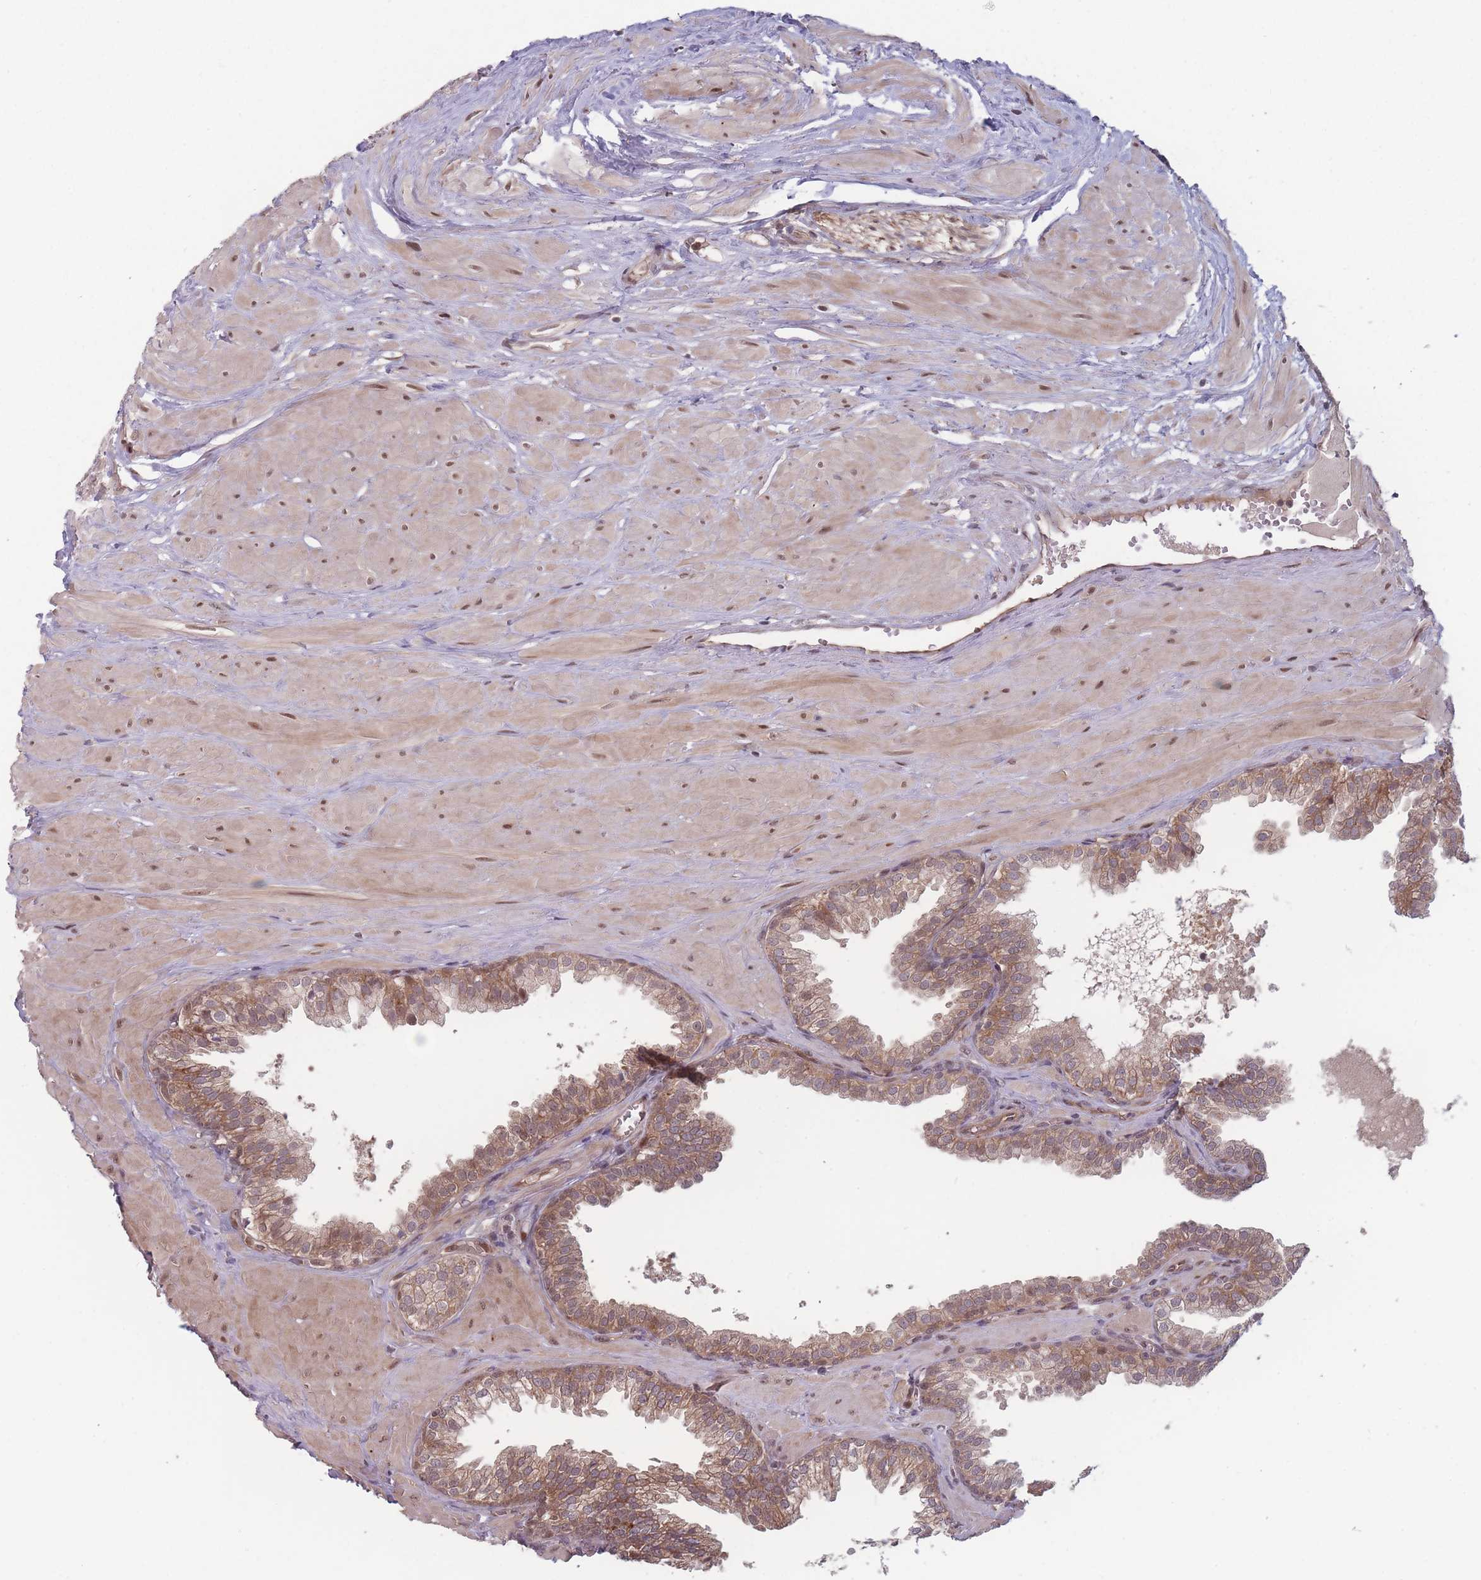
{"staining": {"intensity": "moderate", "quantity": "25%-75%", "location": "cytoplasmic/membranous"}, "tissue": "prostate", "cell_type": "Glandular cells", "image_type": "normal", "snomed": [{"axis": "morphology", "description": "Normal tissue, NOS"}, {"axis": "topography", "description": "Prostate"}, {"axis": "topography", "description": "Peripheral nerve tissue"}], "caption": "Prostate stained with a brown dye exhibits moderate cytoplasmic/membranous positive positivity in about 25%-75% of glandular cells.", "gene": "RPS18", "patient": {"sex": "male", "age": 55}}